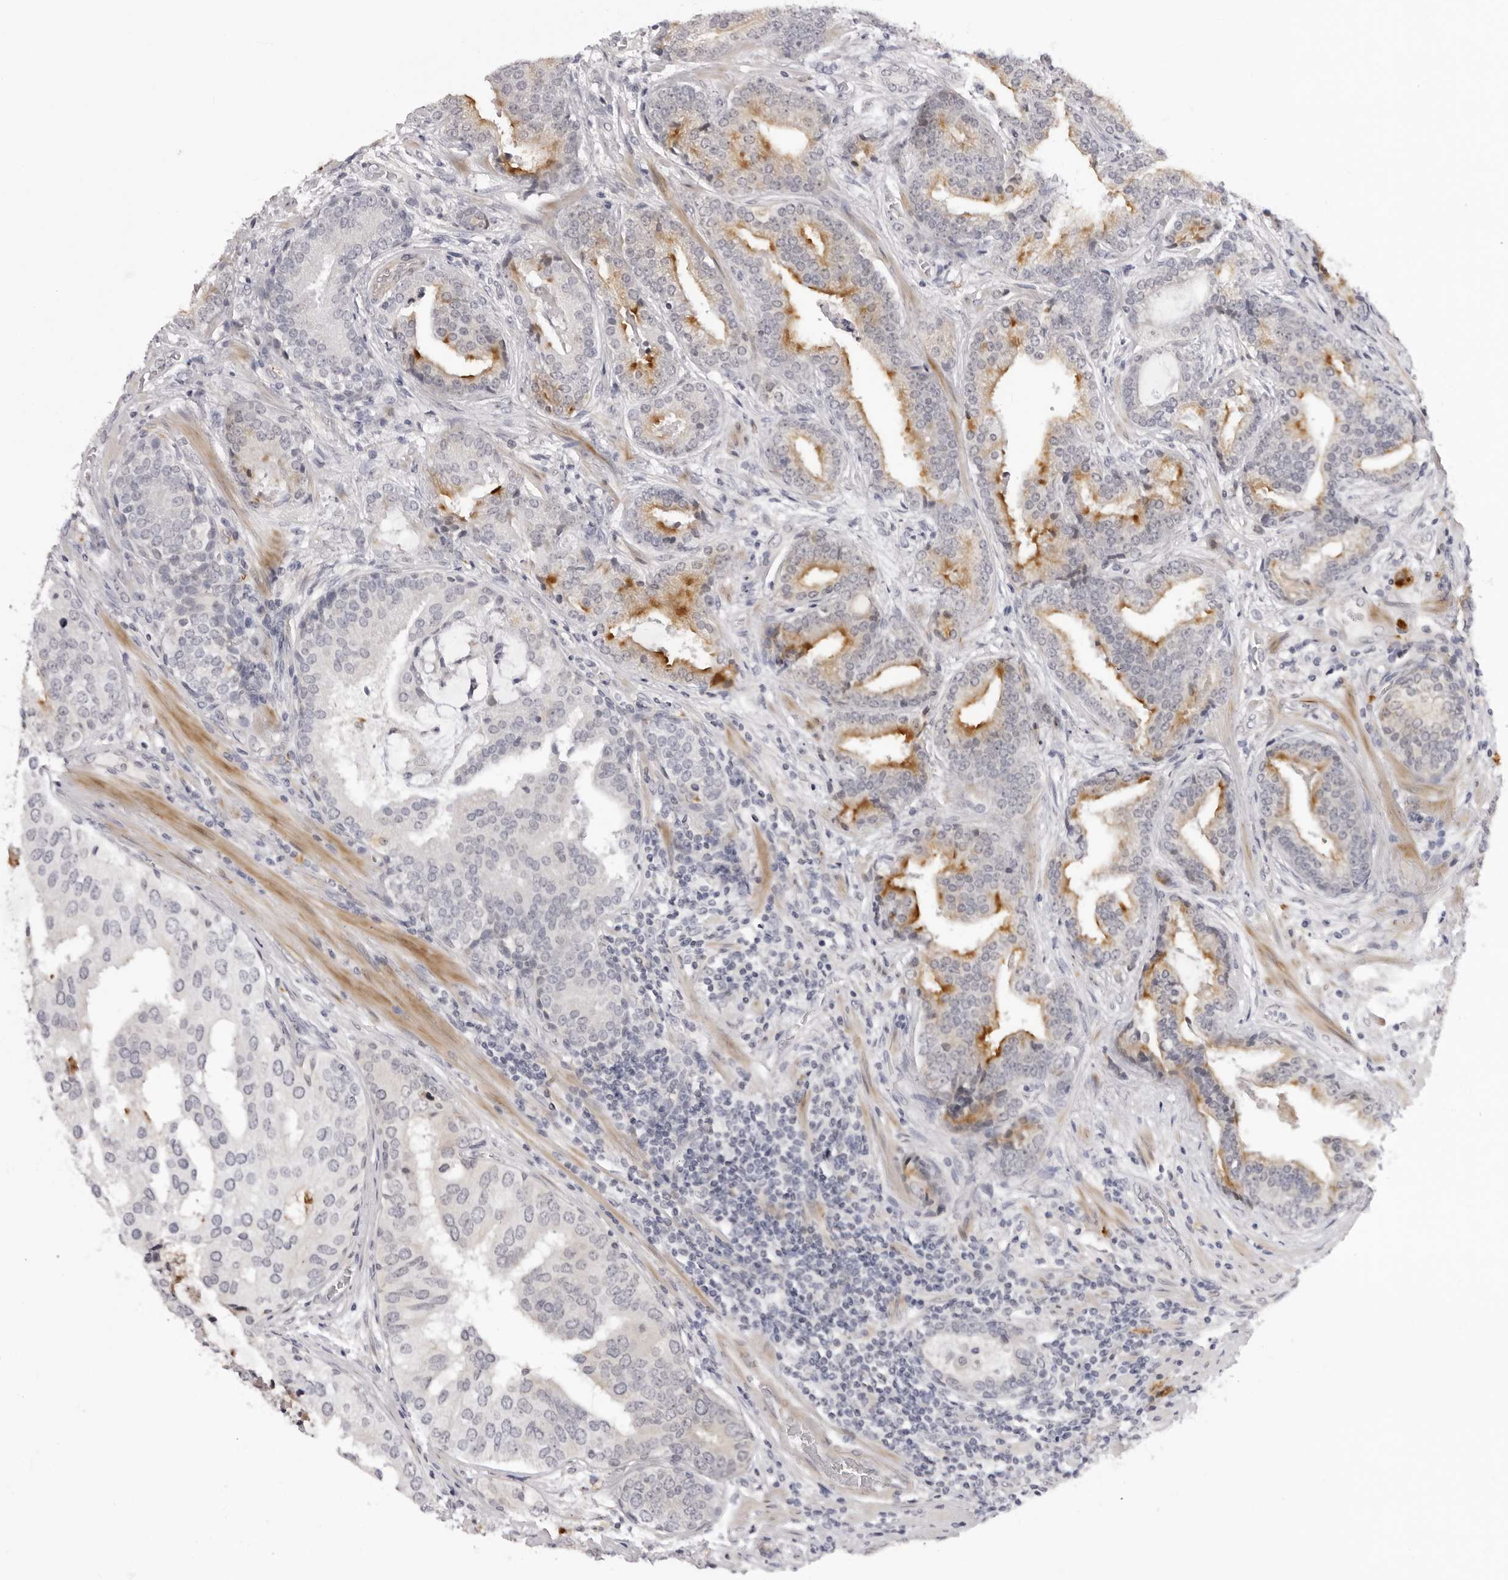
{"staining": {"intensity": "moderate", "quantity": "25%-75%", "location": "cytoplasmic/membranous"}, "tissue": "prostate cancer", "cell_type": "Tumor cells", "image_type": "cancer", "snomed": [{"axis": "morphology", "description": "Adenocarcinoma, Low grade"}, {"axis": "topography", "description": "Prostate"}], "caption": "There is medium levels of moderate cytoplasmic/membranous staining in tumor cells of prostate cancer (low-grade adenocarcinoma), as demonstrated by immunohistochemical staining (brown color).", "gene": "SUGCT", "patient": {"sex": "male", "age": 67}}